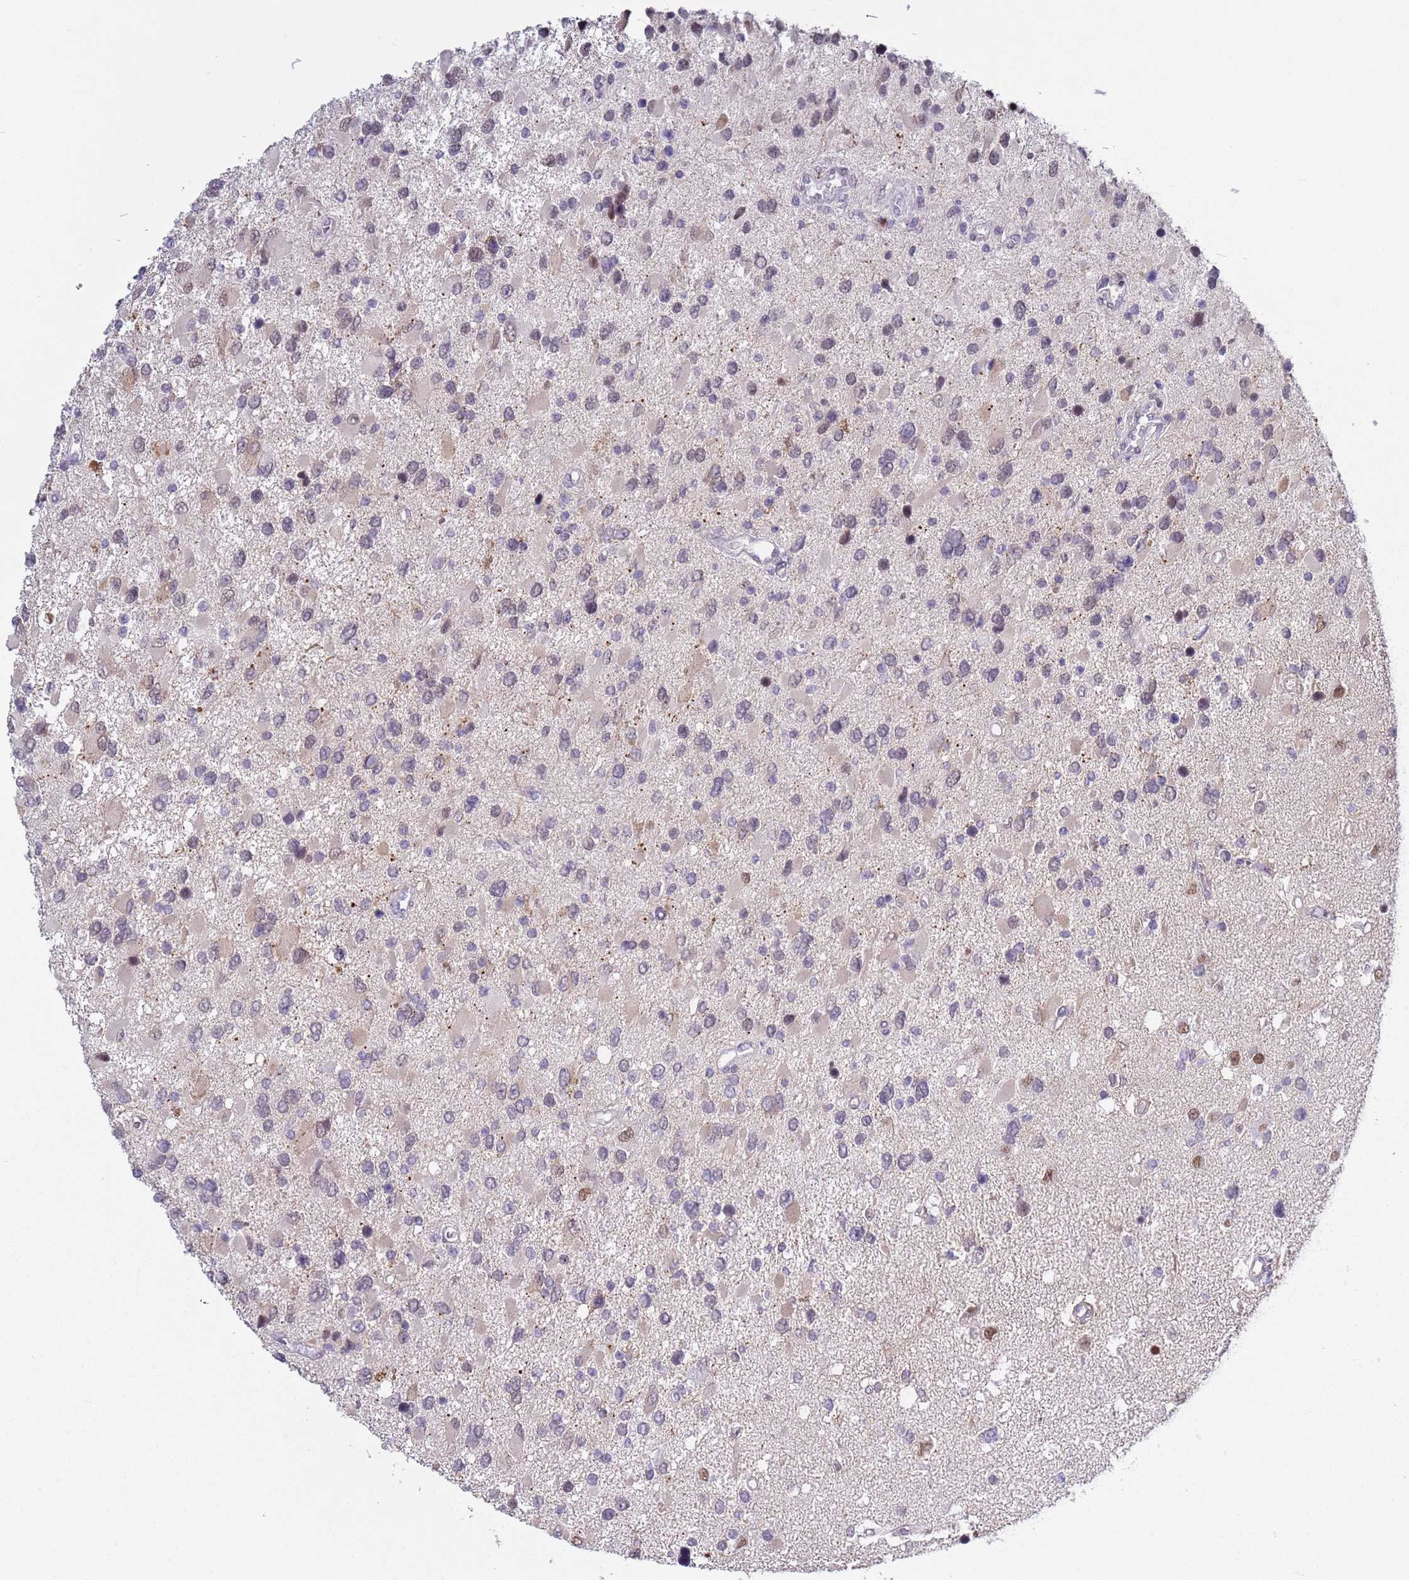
{"staining": {"intensity": "negative", "quantity": "none", "location": "none"}, "tissue": "glioma", "cell_type": "Tumor cells", "image_type": "cancer", "snomed": [{"axis": "morphology", "description": "Glioma, malignant, High grade"}, {"axis": "topography", "description": "Brain"}], "caption": "Immunohistochemistry (IHC) image of malignant glioma (high-grade) stained for a protein (brown), which demonstrates no staining in tumor cells.", "gene": "NPAP1", "patient": {"sex": "male", "age": 53}}